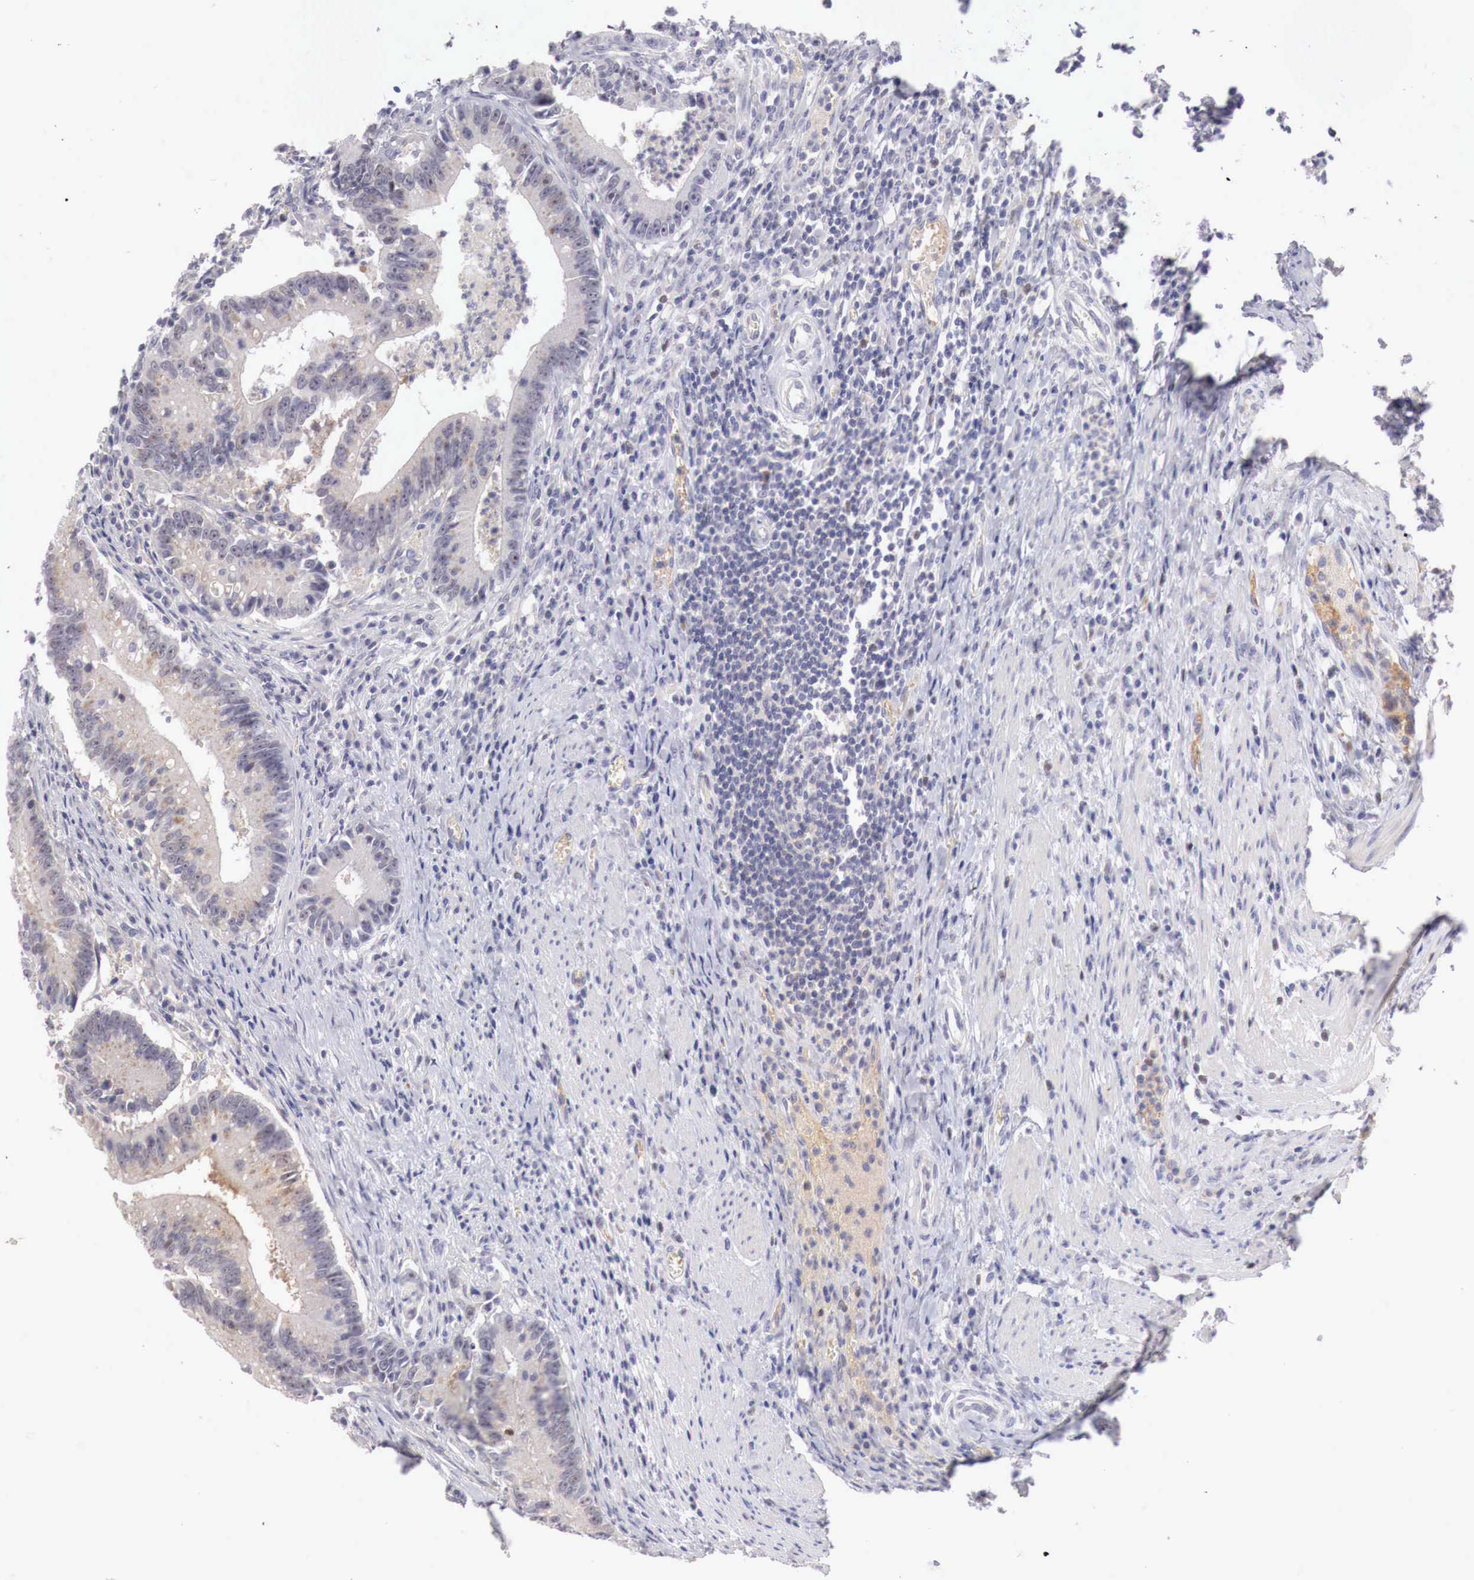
{"staining": {"intensity": "weak", "quantity": "25%-75%", "location": "cytoplasmic/membranous"}, "tissue": "colorectal cancer", "cell_type": "Tumor cells", "image_type": "cancer", "snomed": [{"axis": "morphology", "description": "Adenocarcinoma, NOS"}, {"axis": "topography", "description": "Rectum"}], "caption": "IHC (DAB (3,3'-diaminobenzidine)) staining of colorectal cancer exhibits weak cytoplasmic/membranous protein expression in about 25%-75% of tumor cells. The protein is stained brown, and the nuclei are stained in blue (DAB (3,3'-diaminobenzidine) IHC with brightfield microscopy, high magnification).", "gene": "GATA1", "patient": {"sex": "female", "age": 81}}